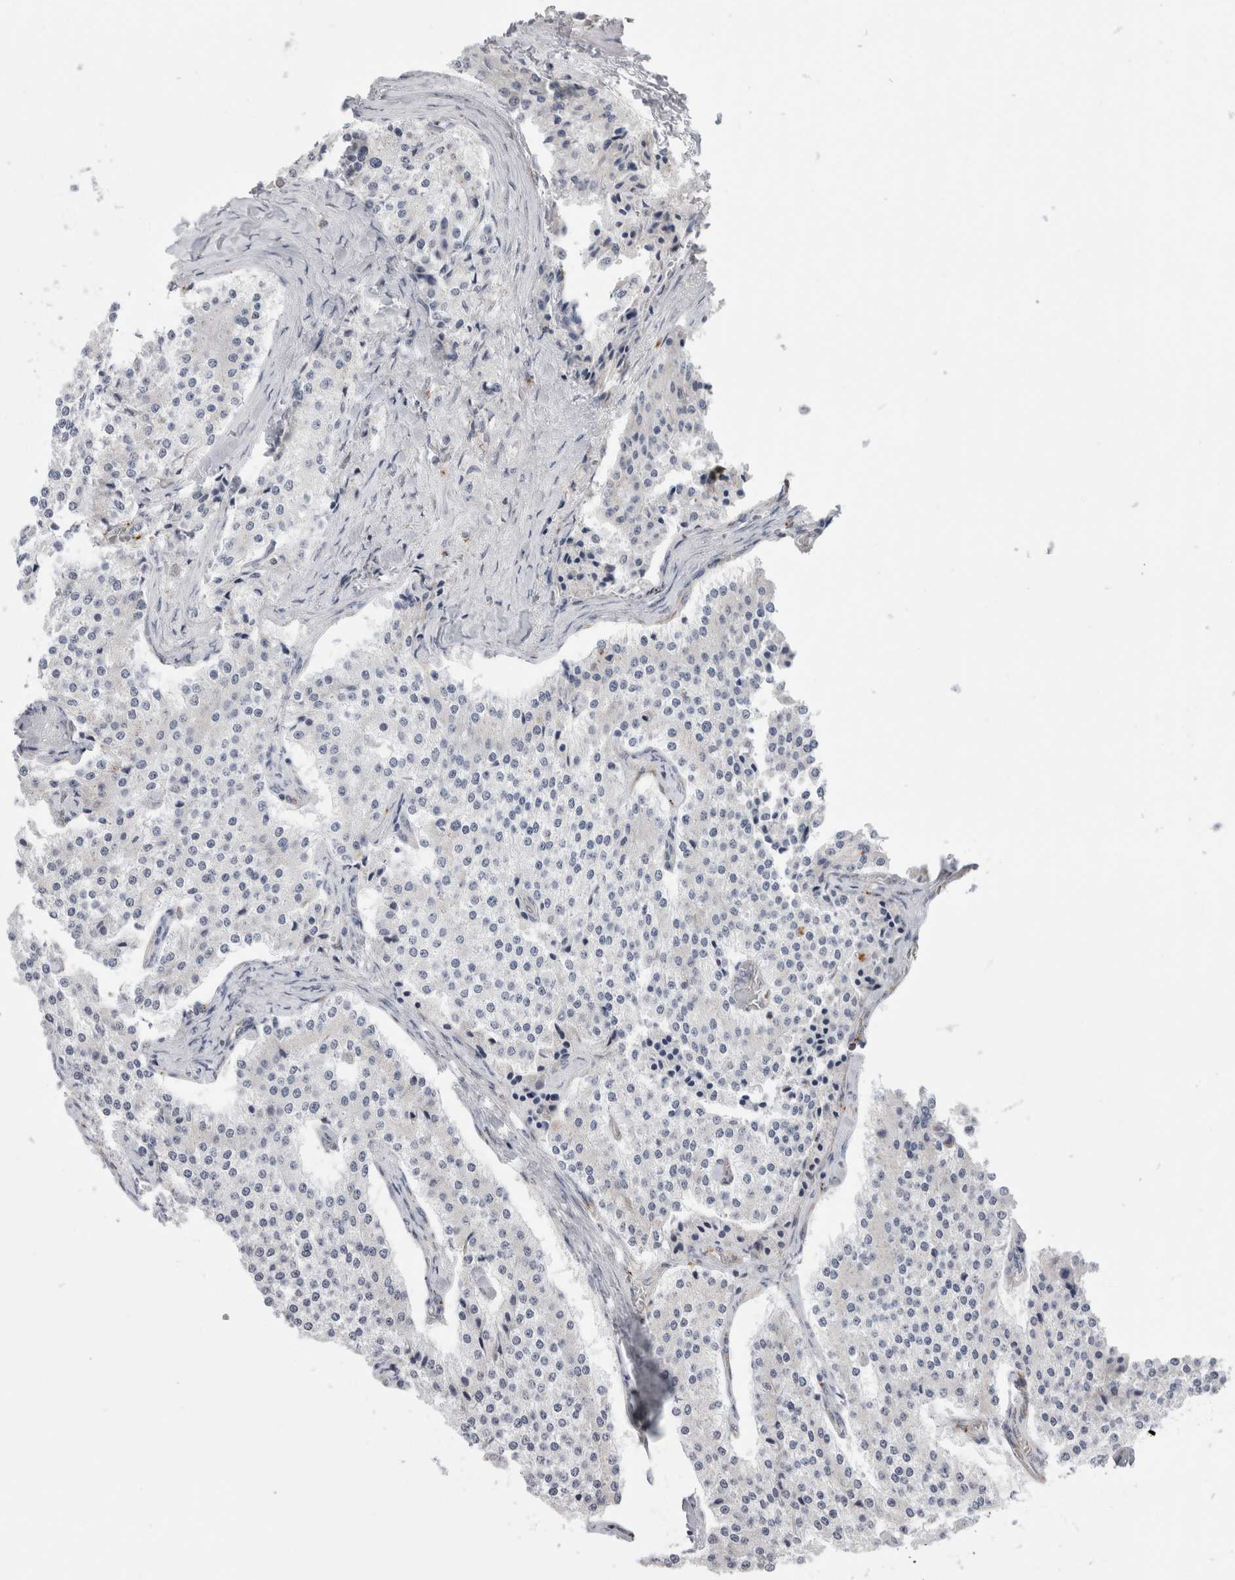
{"staining": {"intensity": "negative", "quantity": "none", "location": "none"}, "tissue": "carcinoid", "cell_type": "Tumor cells", "image_type": "cancer", "snomed": [{"axis": "morphology", "description": "Carcinoid, malignant, NOS"}, {"axis": "topography", "description": "Colon"}], "caption": "Tumor cells are negative for brown protein staining in carcinoid.", "gene": "ANKMY1", "patient": {"sex": "female", "age": 52}}